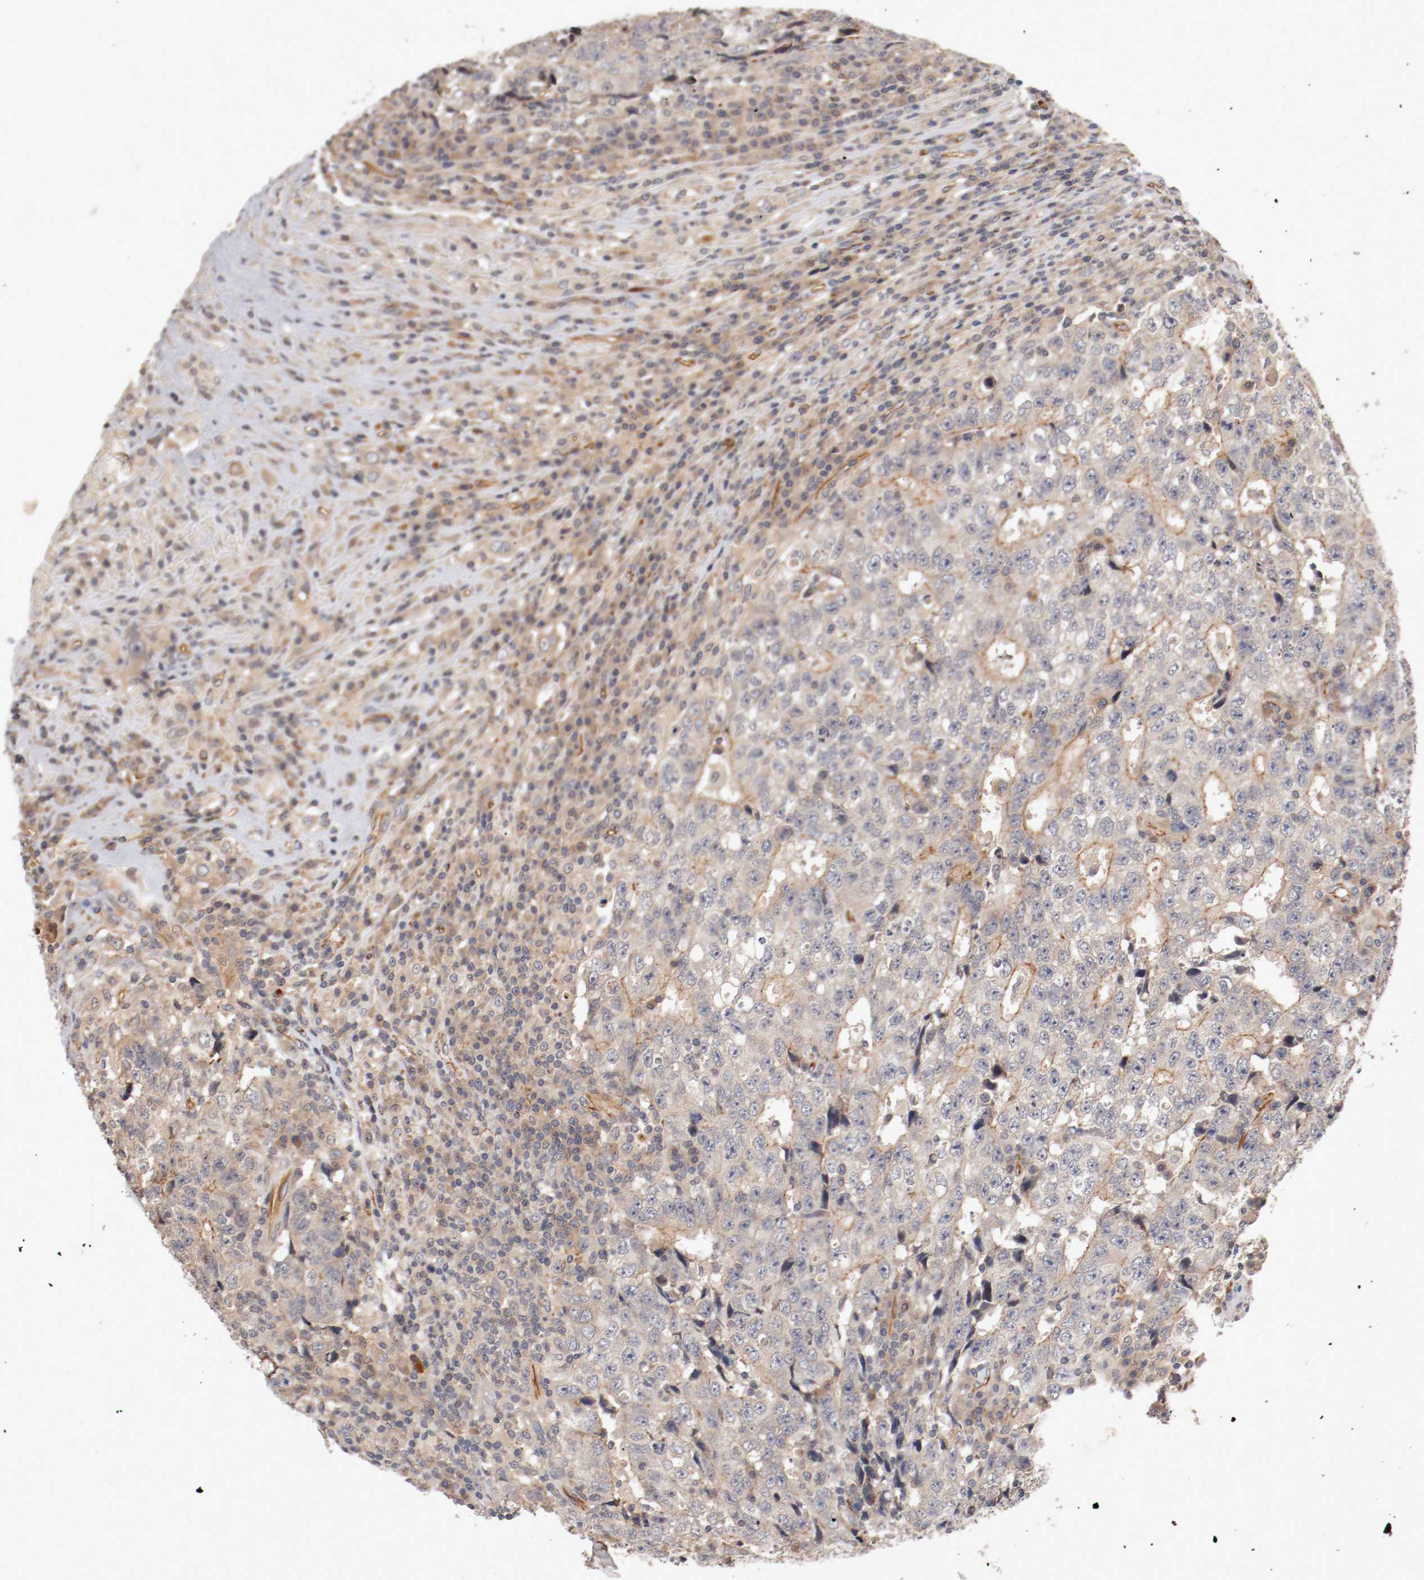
{"staining": {"intensity": "weak", "quantity": "25%-75%", "location": "cytoplasmic/membranous"}, "tissue": "testis cancer", "cell_type": "Tumor cells", "image_type": "cancer", "snomed": [{"axis": "morphology", "description": "Necrosis, NOS"}, {"axis": "morphology", "description": "Carcinoma, Embryonal, NOS"}, {"axis": "topography", "description": "Testis"}], "caption": "An image of human testis cancer stained for a protein reveals weak cytoplasmic/membranous brown staining in tumor cells.", "gene": "TYK2", "patient": {"sex": "male", "age": 19}}